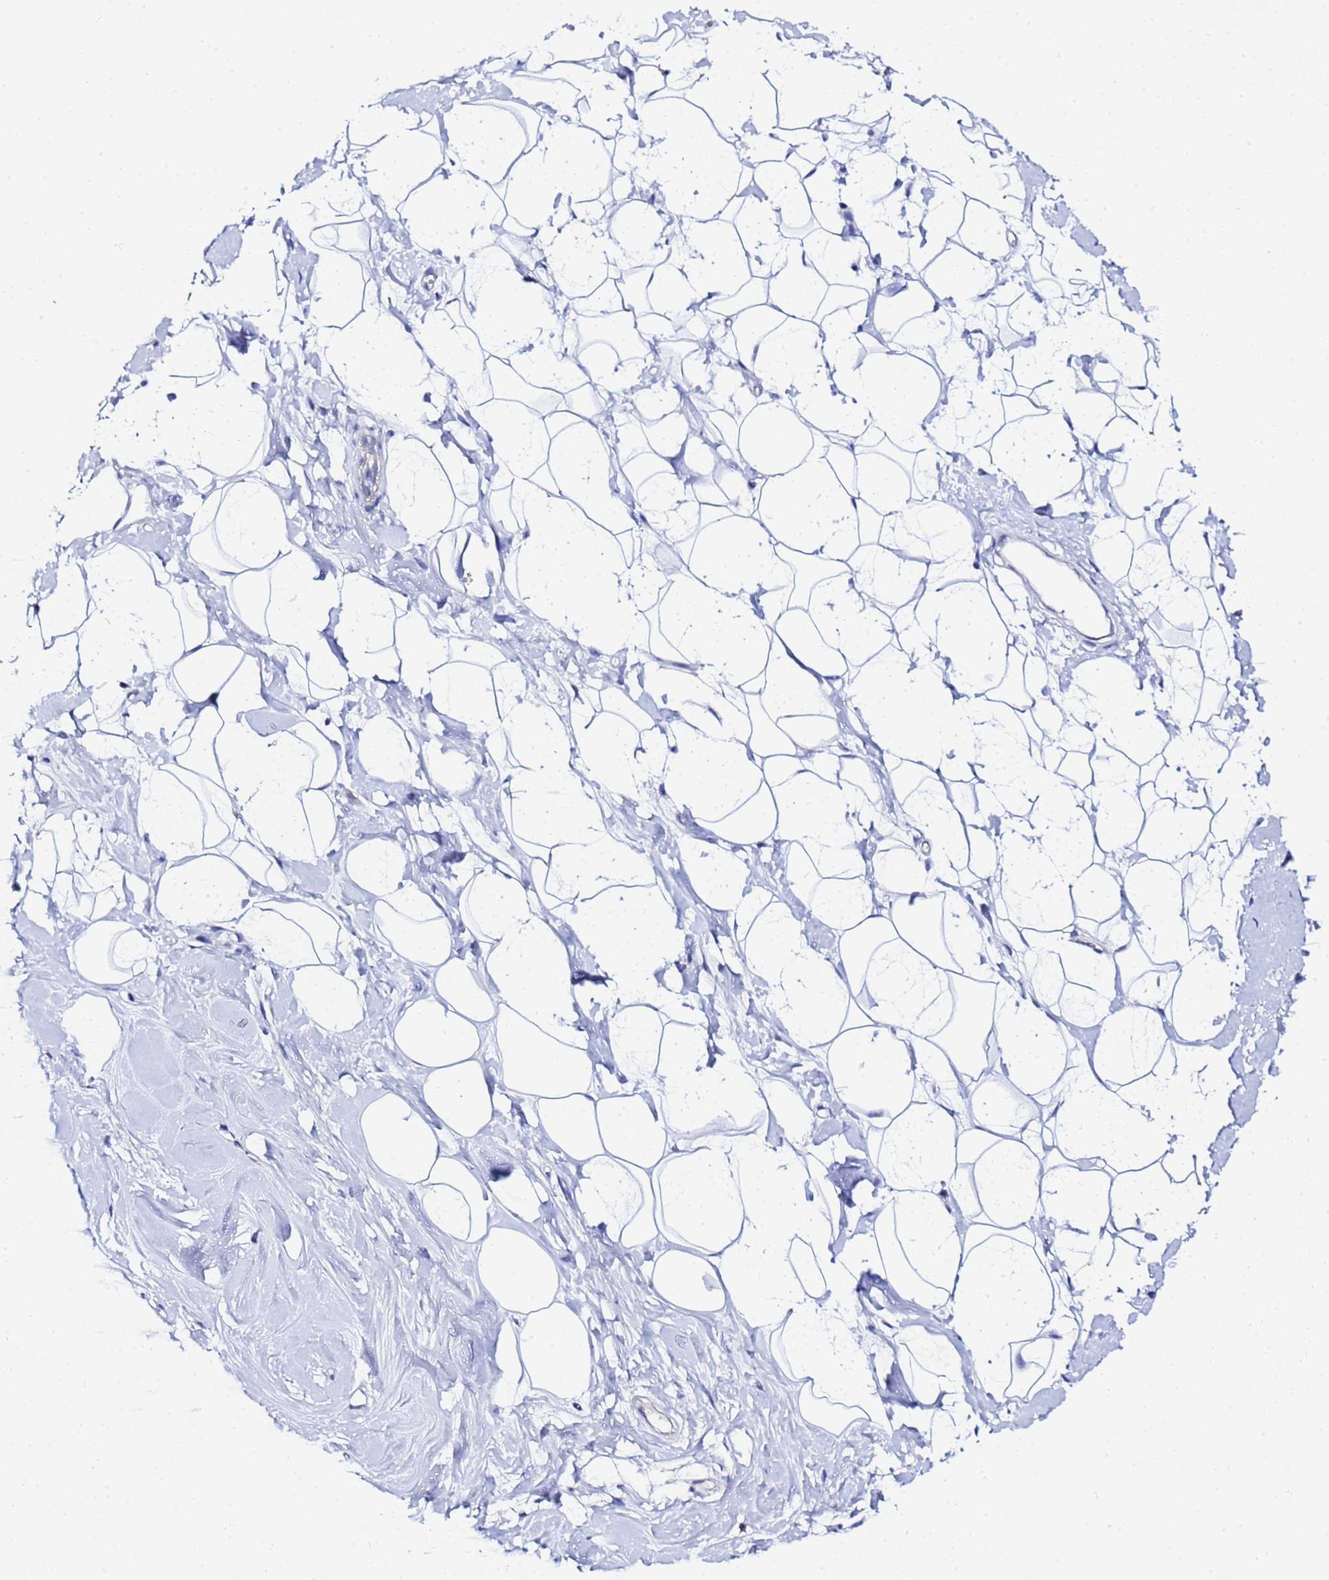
{"staining": {"intensity": "negative", "quantity": "none", "location": "none"}, "tissue": "adipose tissue", "cell_type": "Adipocytes", "image_type": "normal", "snomed": [{"axis": "morphology", "description": "Normal tissue, NOS"}, {"axis": "topography", "description": "Breast"}], "caption": "Immunohistochemistry micrograph of unremarkable adipose tissue: human adipose tissue stained with DAB (3,3'-diaminobenzidine) displays no significant protein positivity in adipocytes.", "gene": "ZNF26", "patient": {"sex": "female", "age": 26}}